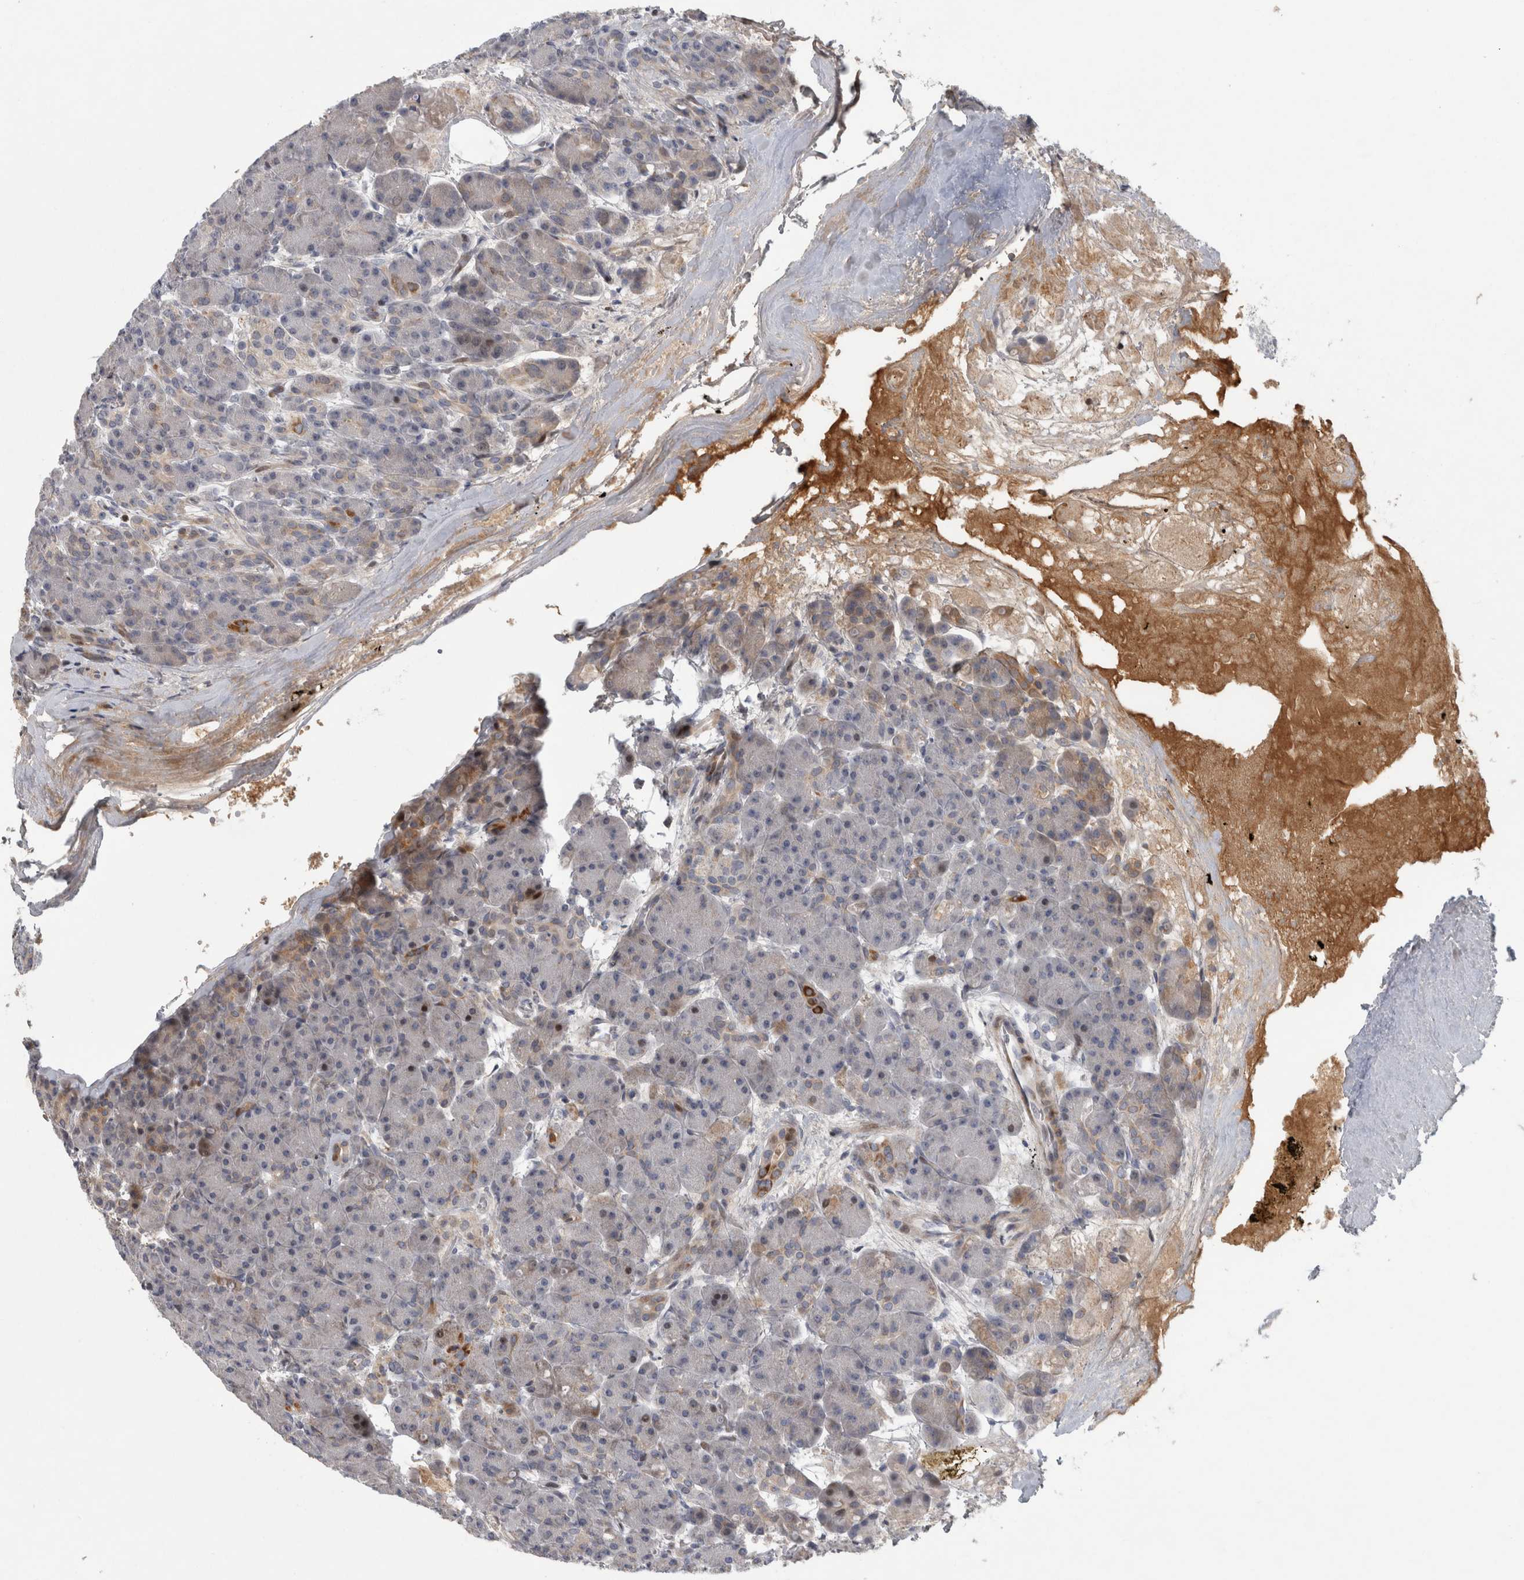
{"staining": {"intensity": "moderate", "quantity": "<25%", "location": "cytoplasmic/membranous"}, "tissue": "pancreas", "cell_type": "Exocrine glandular cells", "image_type": "normal", "snomed": [{"axis": "morphology", "description": "Normal tissue, NOS"}, {"axis": "topography", "description": "Pancreas"}], "caption": "Moderate cytoplasmic/membranous staining is identified in about <25% of exocrine glandular cells in normal pancreas.", "gene": "RBM48", "patient": {"sex": "male", "age": 63}}